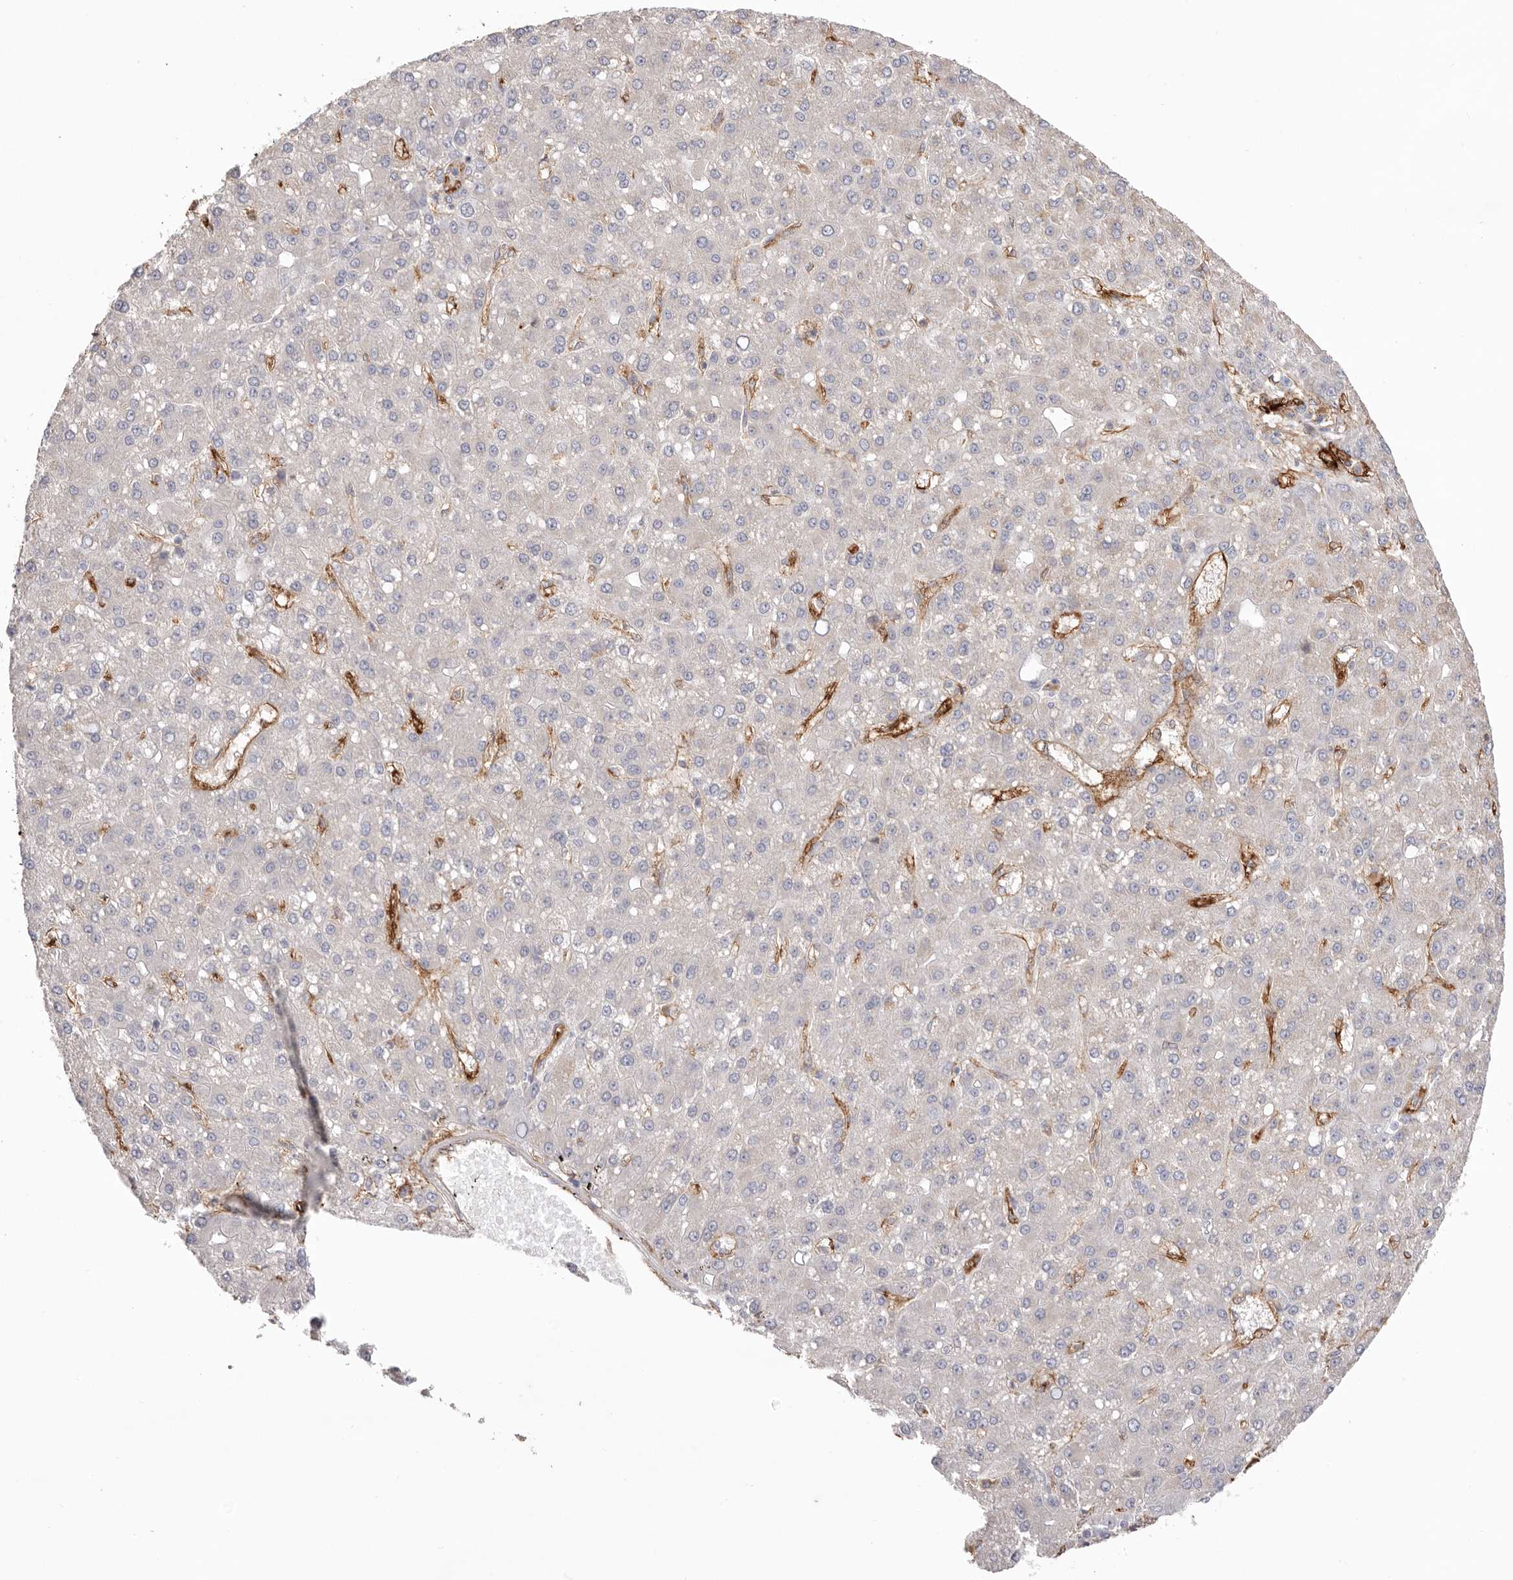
{"staining": {"intensity": "negative", "quantity": "none", "location": "none"}, "tissue": "liver cancer", "cell_type": "Tumor cells", "image_type": "cancer", "snomed": [{"axis": "morphology", "description": "Carcinoma, Hepatocellular, NOS"}, {"axis": "topography", "description": "Liver"}], "caption": "This is an immunohistochemistry histopathology image of human liver cancer. There is no expression in tumor cells.", "gene": "LRRC66", "patient": {"sex": "male", "age": 67}}